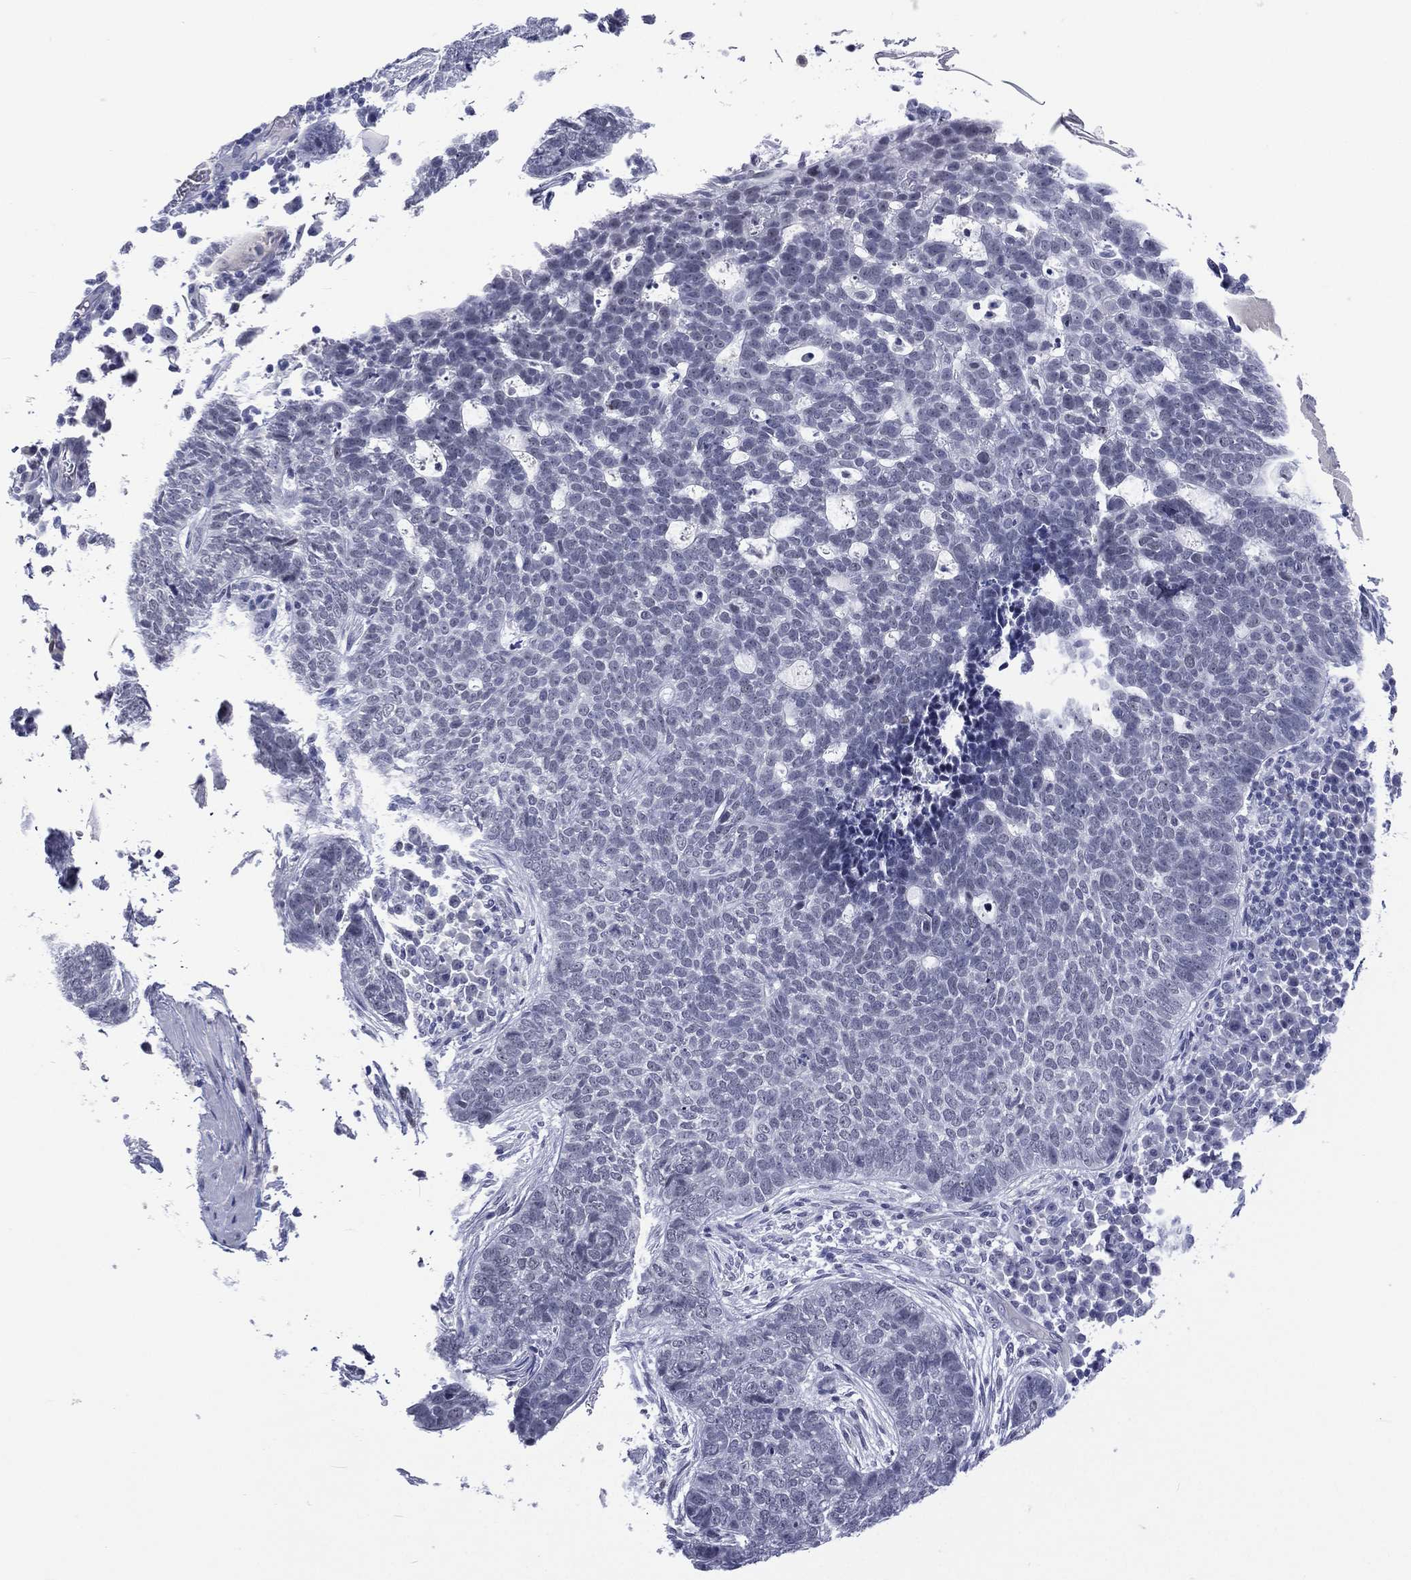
{"staining": {"intensity": "negative", "quantity": "none", "location": "none"}, "tissue": "skin cancer", "cell_type": "Tumor cells", "image_type": "cancer", "snomed": [{"axis": "morphology", "description": "Basal cell carcinoma"}, {"axis": "topography", "description": "Skin"}], "caption": "There is no significant positivity in tumor cells of basal cell carcinoma (skin). The staining is performed using DAB (3,3'-diaminobenzidine) brown chromogen with nuclei counter-stained in using hematoxylin.", "gene": "SSX1", "patient": {"sex": "female", "age": 69}}